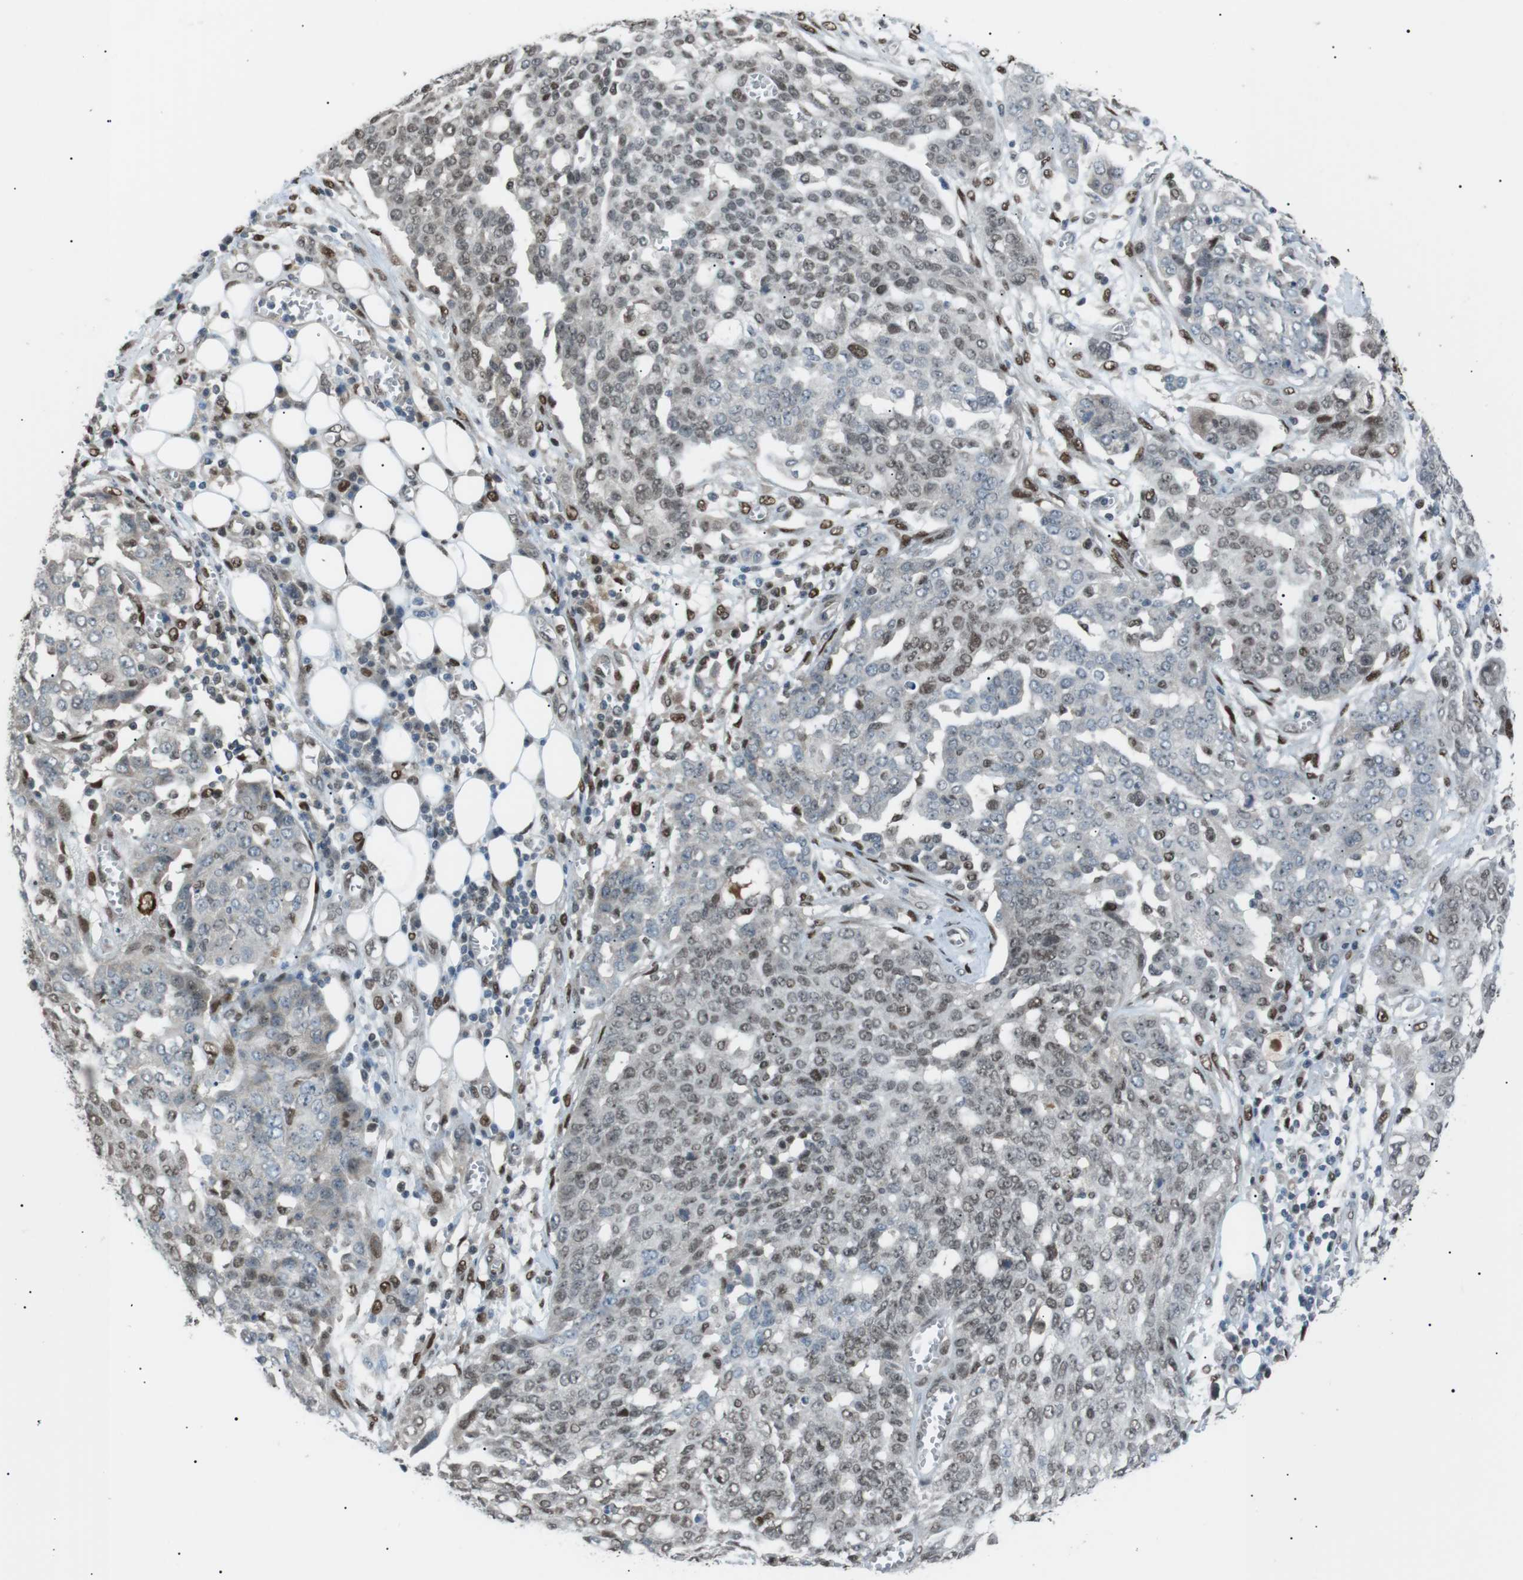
{"staining": {"intensity": "weak", "quantity": "25%-75%", "location": "nuclear"}, "tissue": "ovarian cancer", "cell_type": "Tumor cells", "image_type": "cancer", "snomed": [{"axis": "morphology", "description": "Cystadenocarcinoma, serous, NOS"}, {"axis": "topography", "description": "Soft tissue"}, {"axis": "topography", "description": "Ovary"}], "caption": "An IHC image of tumor tissue is shown. Protein staining in brown labels weak nuclear positivity in ovarian serous cystadenocarcinoma within tumor cells. (DAB = brown stain, brightfield microscopy at high magnification).", "gene": "SRPK2", "patient": {"sex": "female", "age": 57}}